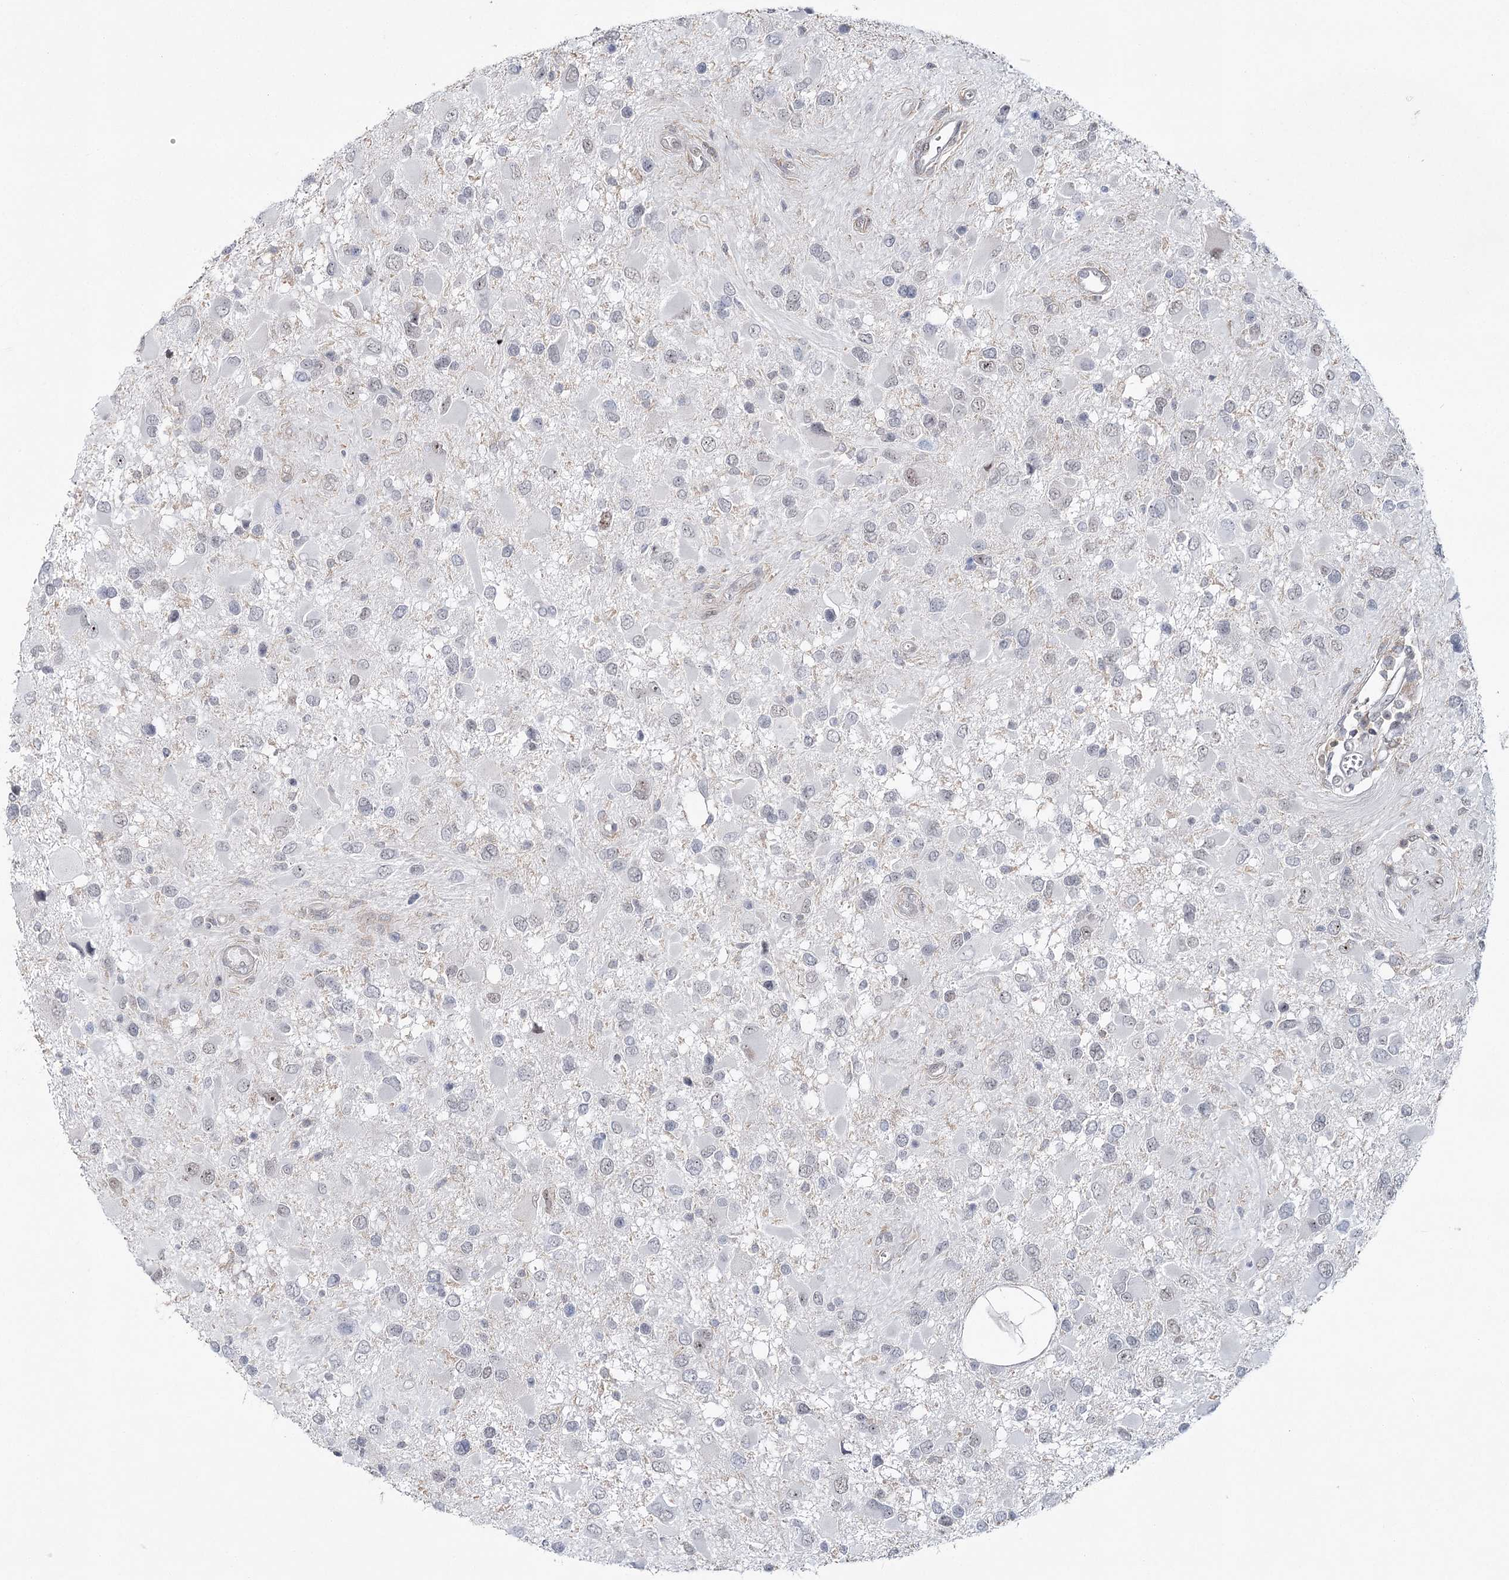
{"staining": {"intensity": "negative", "quantity": "none", "location": "none"}, "tissue": "glioma", "cell_type": "Tumor cells", "image_type": "cancer", "snomed": [{"axis": "morphology", "description": "Glioma, malignant, High grade"}, {"axis": "topography", "description": "Brain"}], "caption": "The immunohistochemistry histopathology image has no significant positivity in tumor cells of glioma tissue.", "gene": "ZC3H8", "patient": {"sex": "male", "age": 53}}